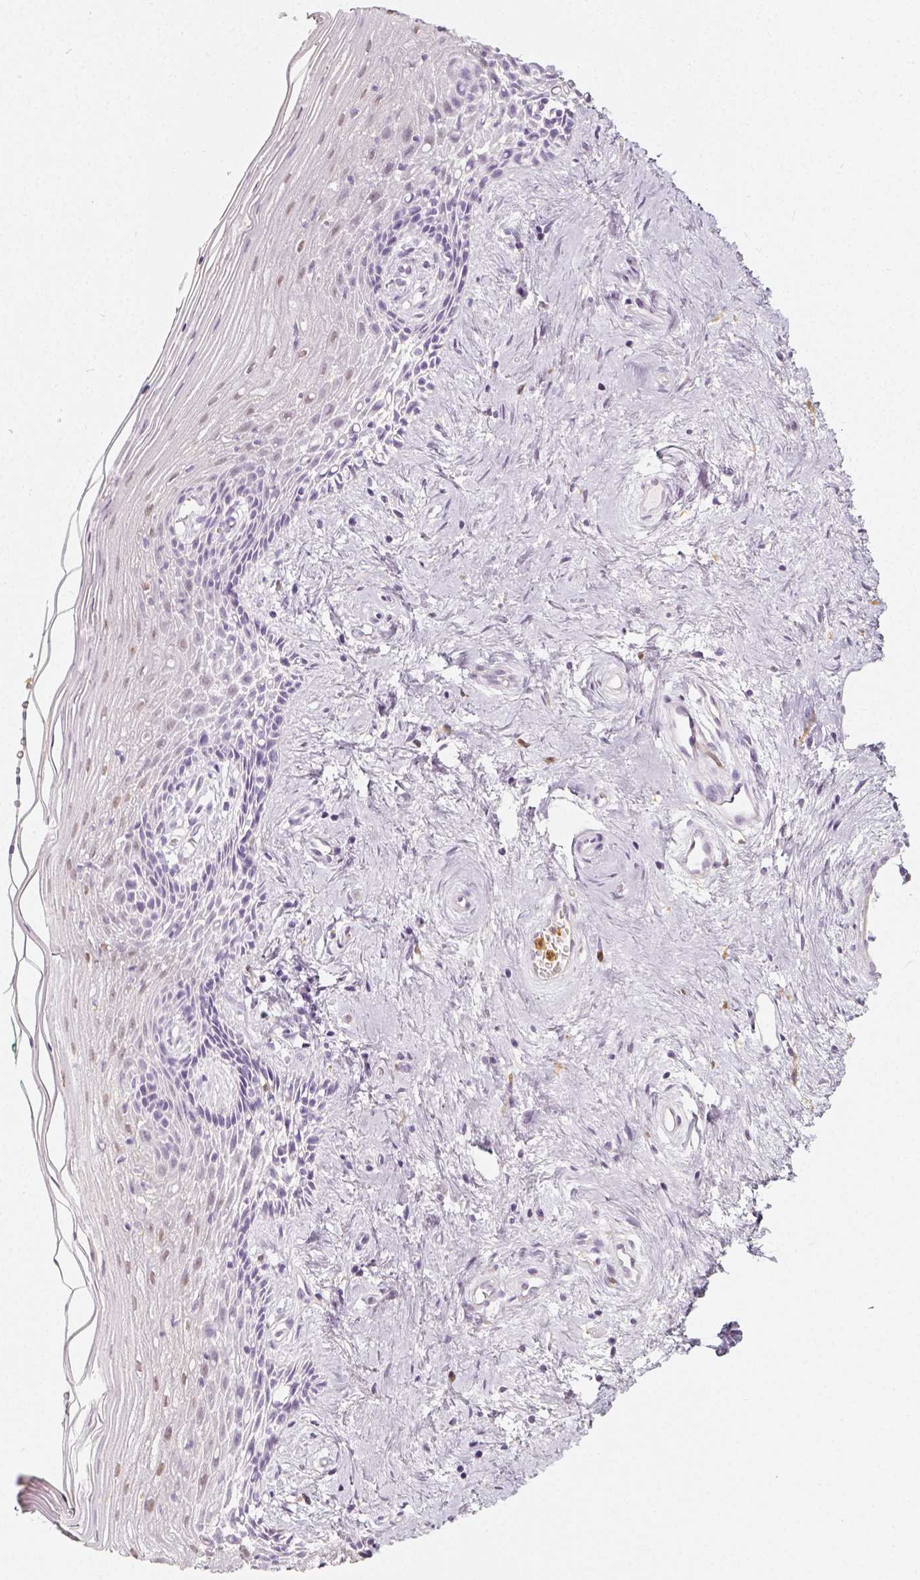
{"staining": {"intensity": "negative", "quantity": "none", "location": "none"}, "tissue": "vagina", "cell_type": "Squamous epithelial cells", "image_type": "normal", "snomed": [{"axis": "morphology", "description": "Normal tissue, NOS"}, {"axis": "topography", "description": "Vagina"}], "caption": "This is an immunohistochemistry (IHC) histopathology image of normal human vagina. There is no expression in squamous epithelial cells.", "gene": "NECAB2", "patient": {"sex": "female", "age": 45}}